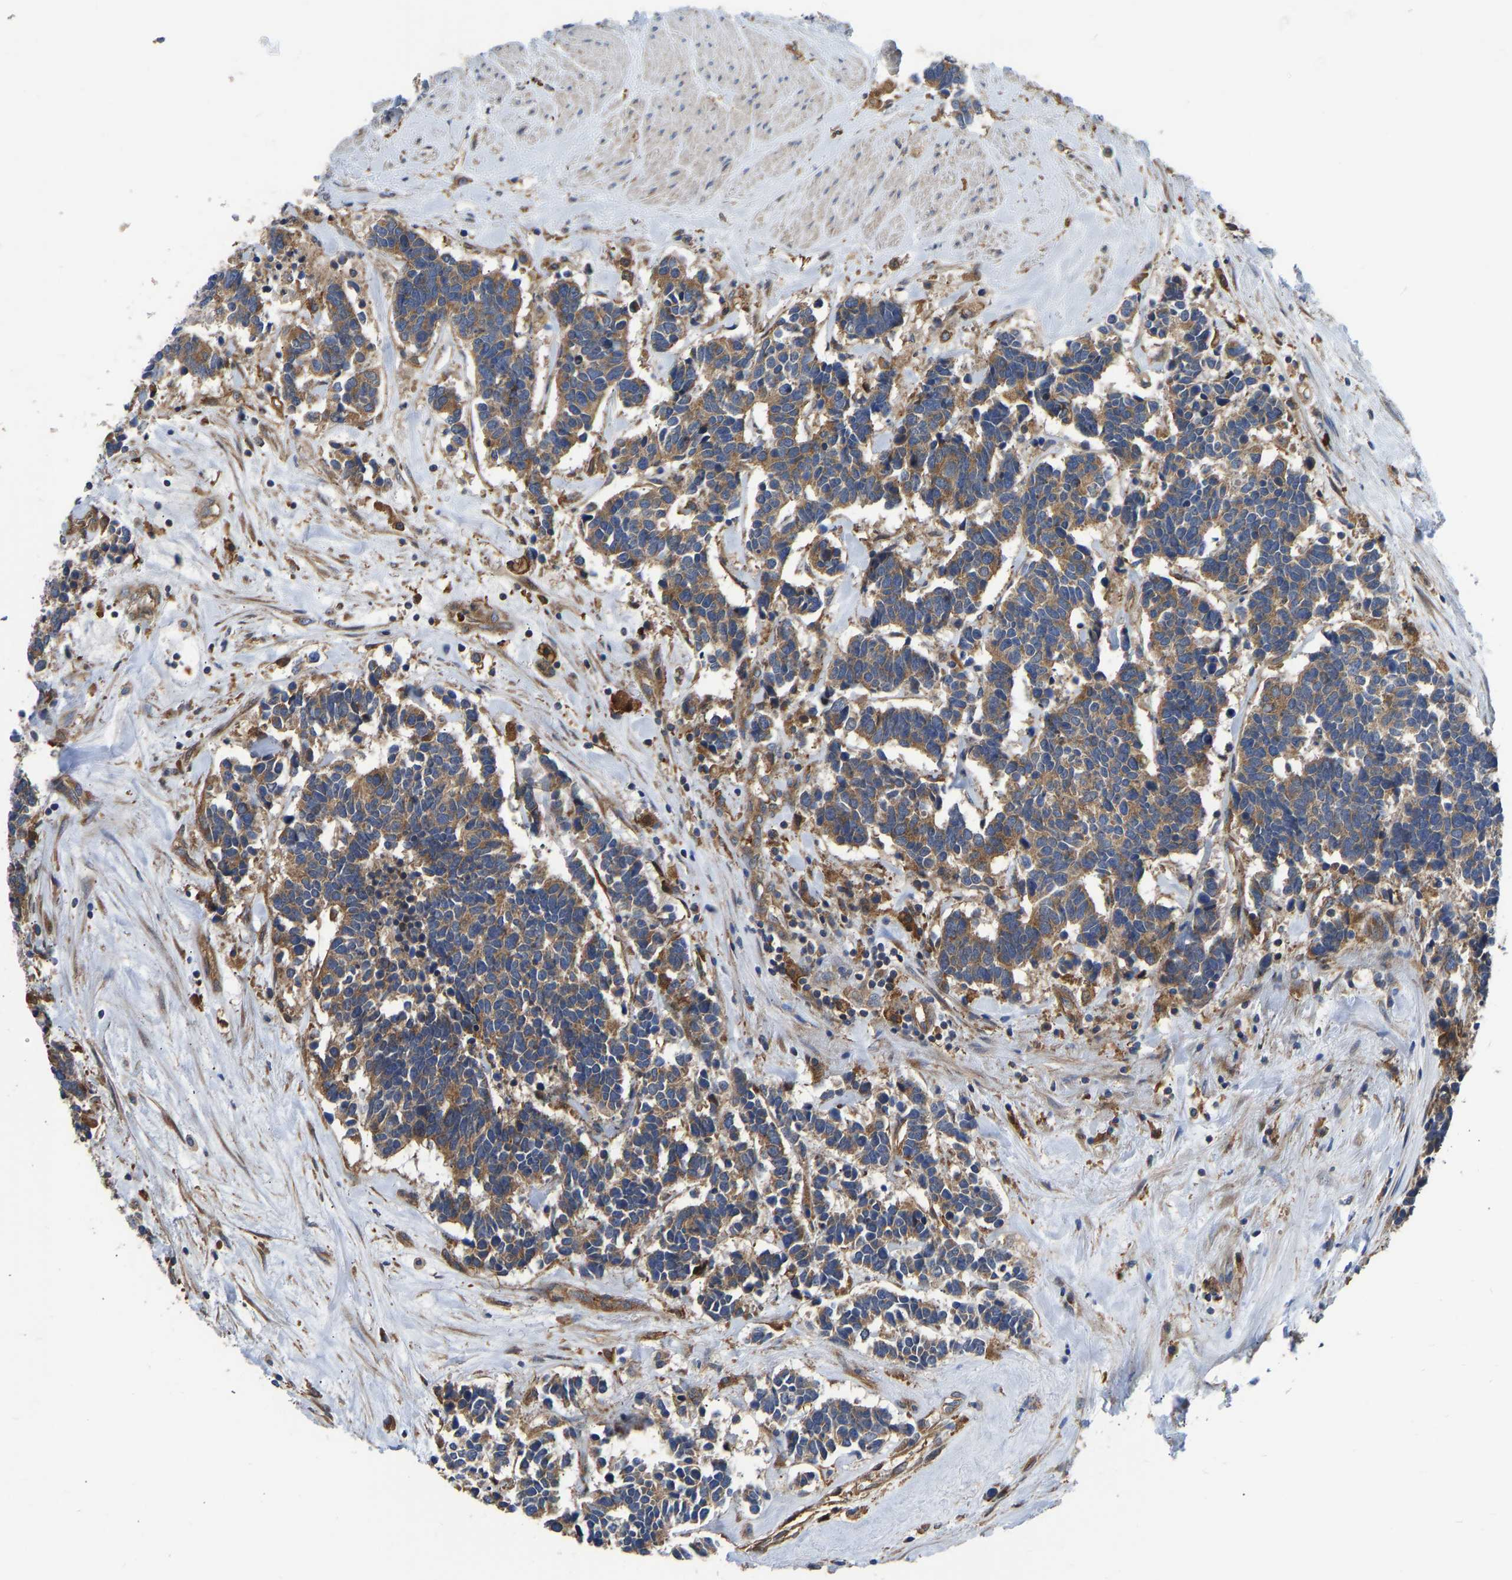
{"staining": {"intensity": "moderate", "quantity": ">75%", "location": "cytoplasmic/membranous"}, "tissue": "carcinoid", "cell_type": "Tumor cells", "image_type": "cancer", "snomed": [{"axis": "morphology", "description": "Carcinoma, NOS"}, {"axis": "morphology", "description": "Carcinoid, malignant, NOS"}, {"axis": "topography", "description": "Urinary bladder"}], "caption": "Moderate cytoplasmic/membranous expression is present in about >75% of tumor cells in carcinoid (malignant). Immunohistochemistry (ihc) stains the protein of interest in brown and the nuclei are stained blue.", "gene": "FLNB", "patient": {"sex": "male", "age": 57}}